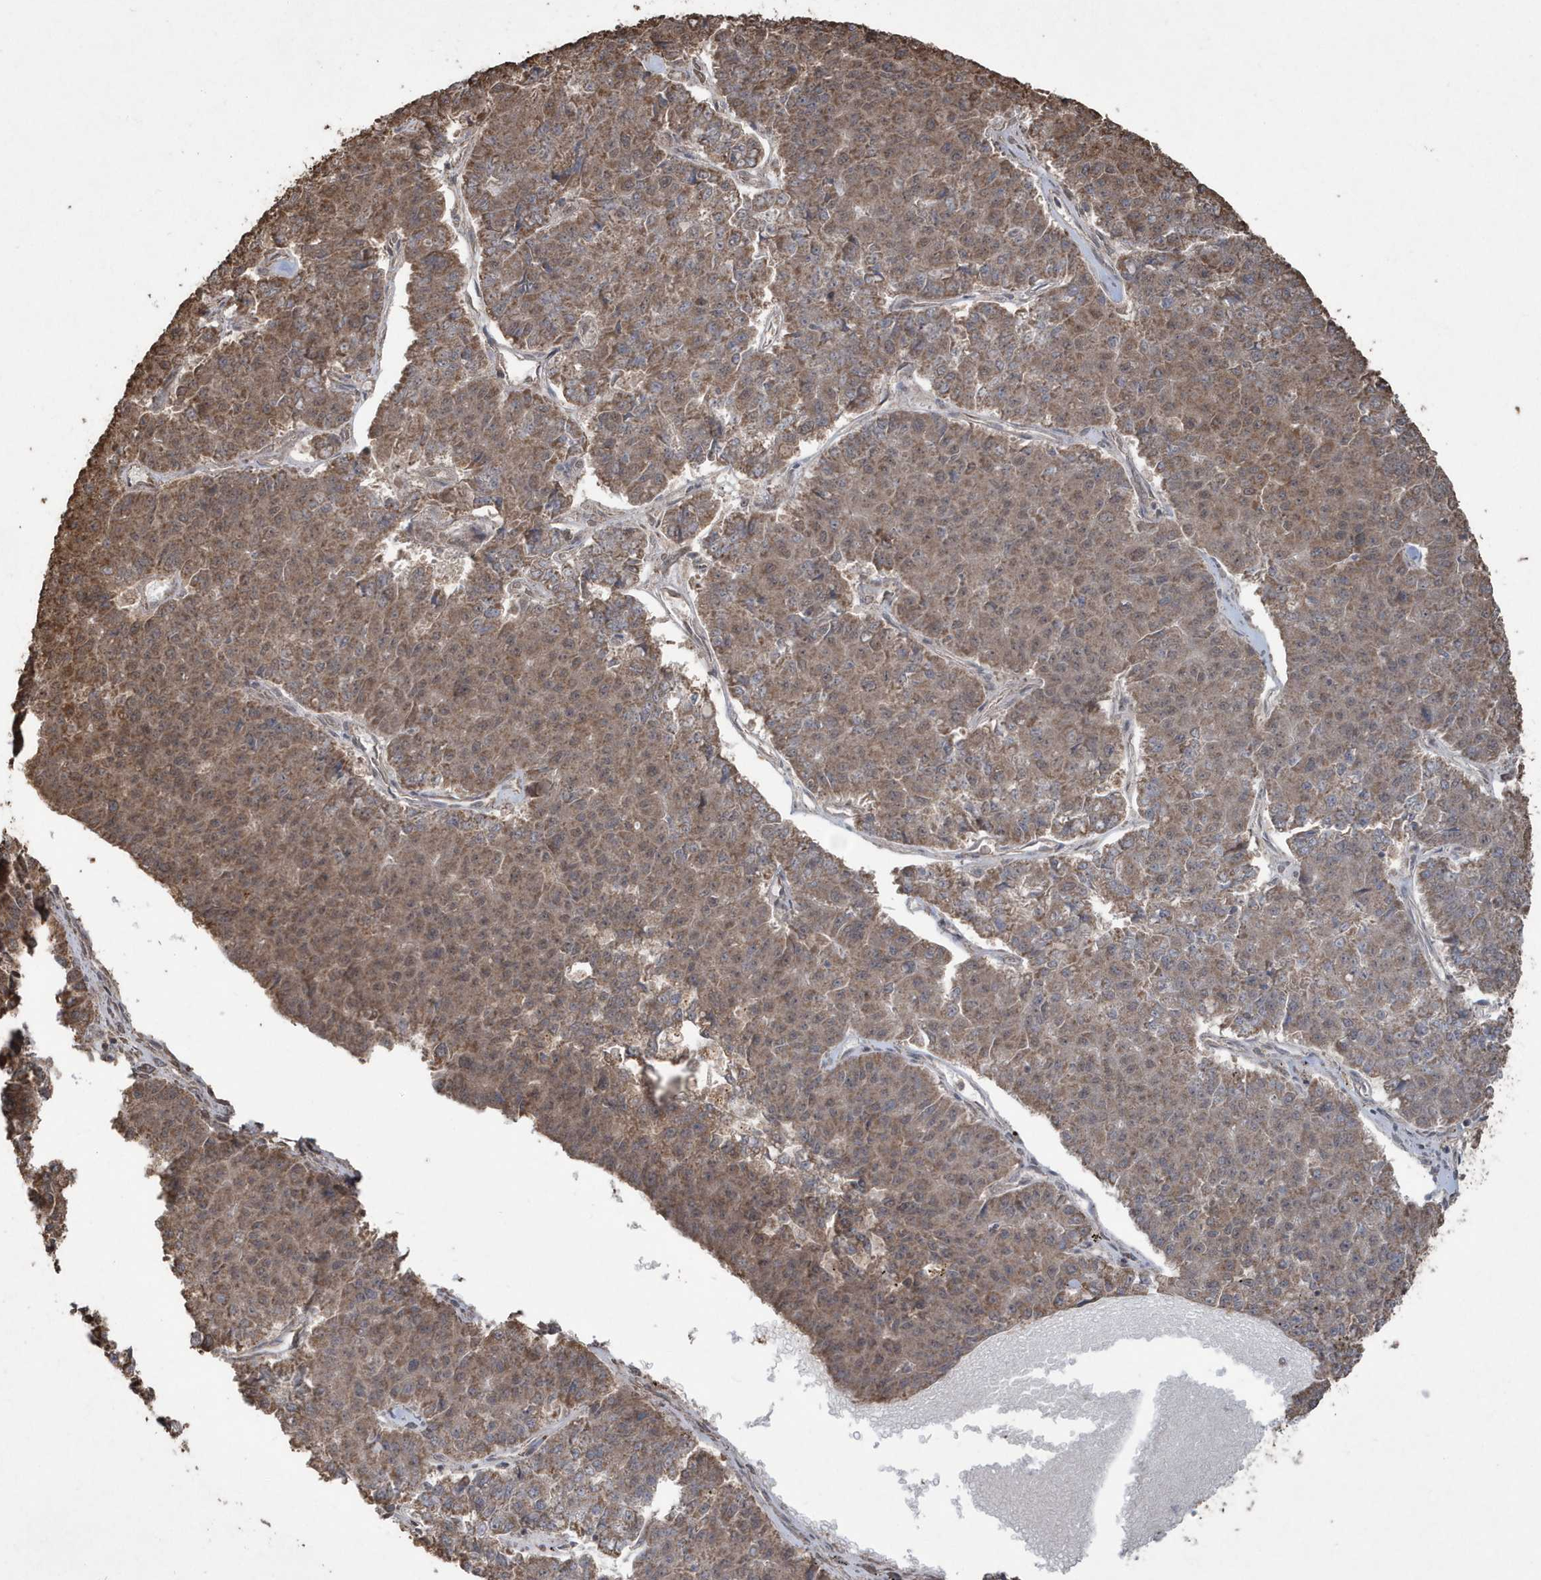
{"staining": {"intensity": "moderate", "quantity": ">75%", "location": "cytoplasmic/membranous"}, "tissue": "pancreatic cancer", "cell_type": "Tumor cells", "image_type": "cancer", "snomed": [{"axis": "morphology", "description": "Adenocarcinoma, NOS"}, {"axis": "topography", "description": "Pancreas"}], "caption": "Immunohistochemistry staining of pancreatic cancer, which shows medium levels of moderate cytoplasmic/membranous expression in about >75% of tumor cells indicating moderate cytoplasmic/membranous protein staining. The staining was performed using DAB (3,3'-diaminobenzidine) (brown) for protein detection and nuclei were counterstained in hematoxylin (blue).", "gene": "PAXBP1", "patient": {"sex": "male", "age": 50}}